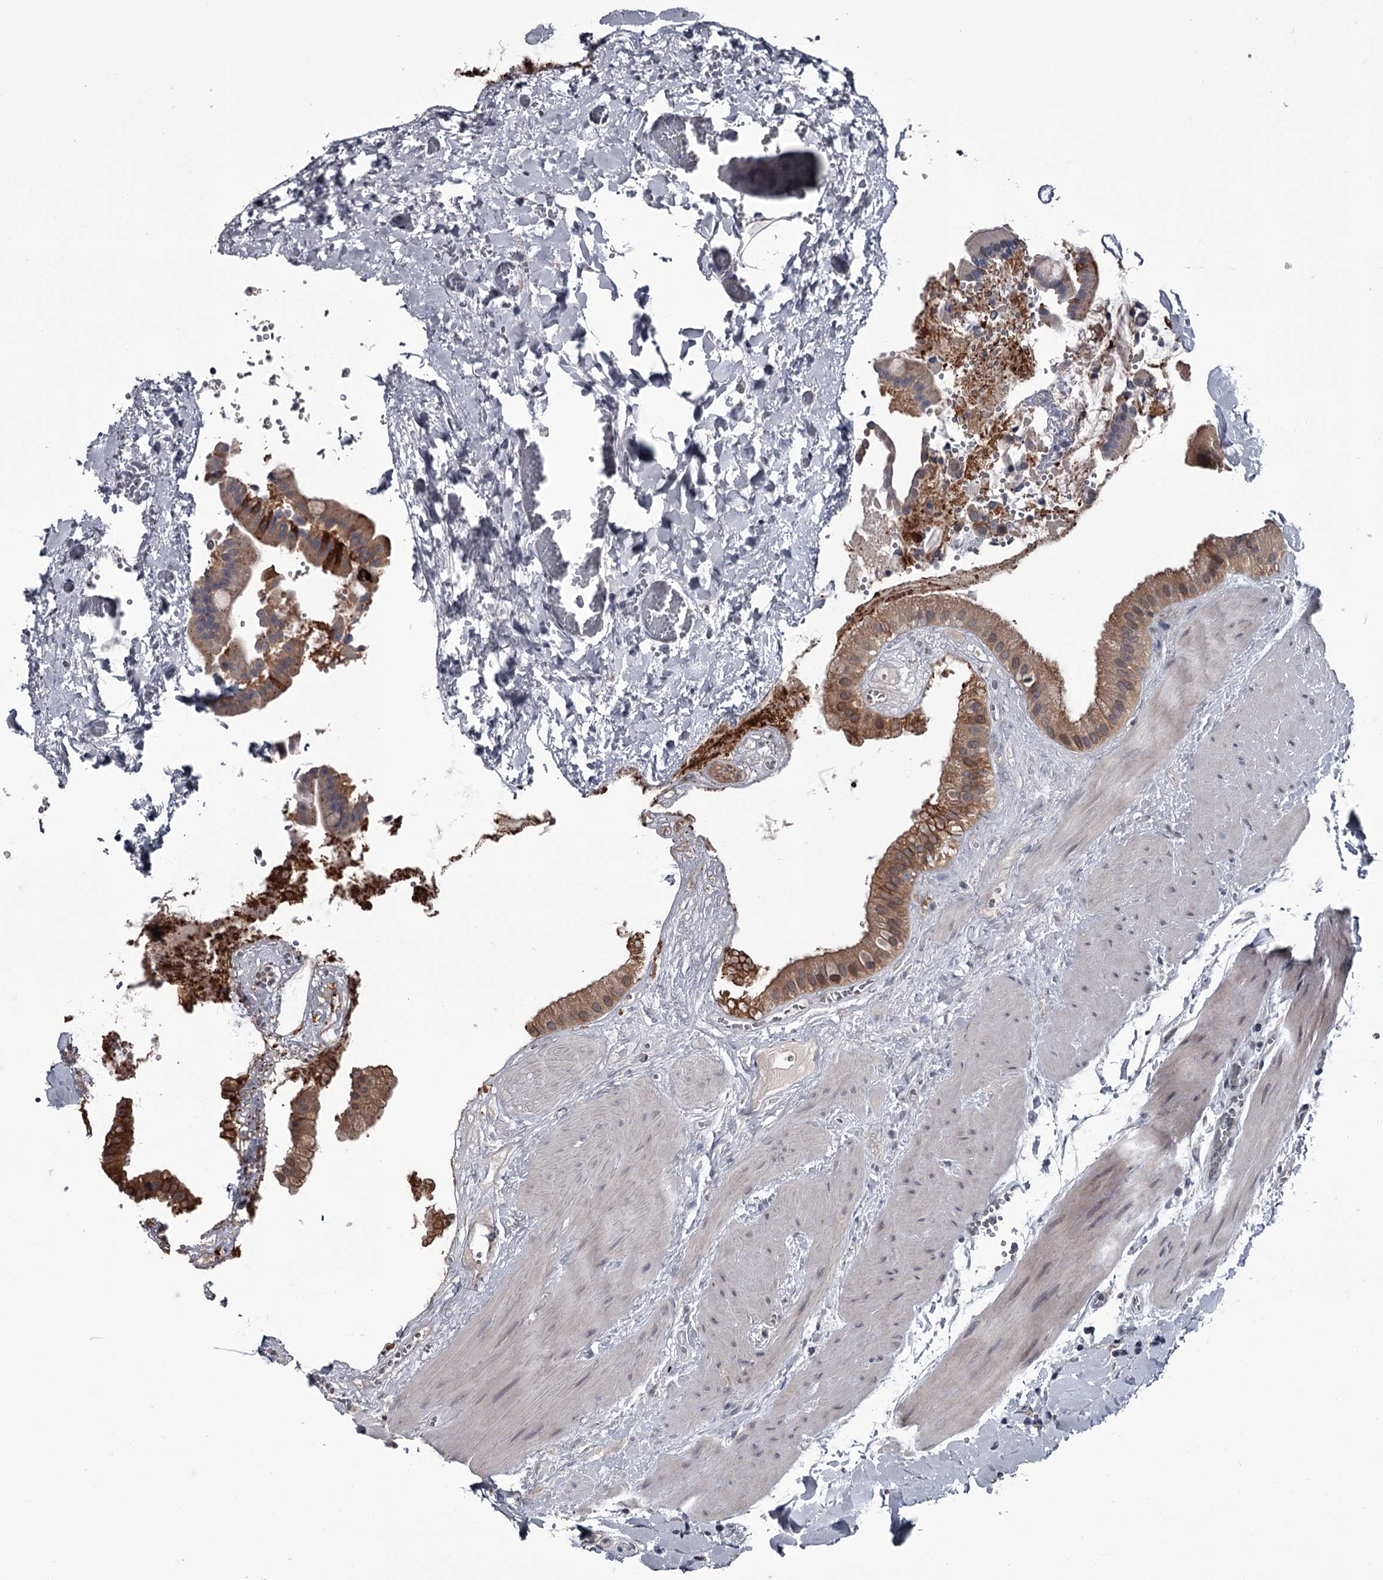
{"staining": {"intensity": "moderate", "quantity": ">75%", "location": "cytoplasmic/membranous"}, "tissue": "gallbladder", "cell_type": "Glandular cells", "image_type": "normal", "snomed": [{"axis": "morphology", "description": "Normal tissue, NOS"}, {"axis": "topography", "description": "Gallbladder"}], "caption": "High-magnification brightfield microscopy of unremarkable gallbladder stained with DAB (brown) and counterstained with hematoxylin (blue). glandular cells exhibit moderate cytoplasmic/membranous expression is appreciated in approximately>75% of cells. The staining was performed using DAB (3,3'-diaminobenzidine), with brown indicating positive protein expression. Nuclei are stained blue with hematoxylin.", "gene": "DAO", "patient": {"sex": "male", "age": 55}}